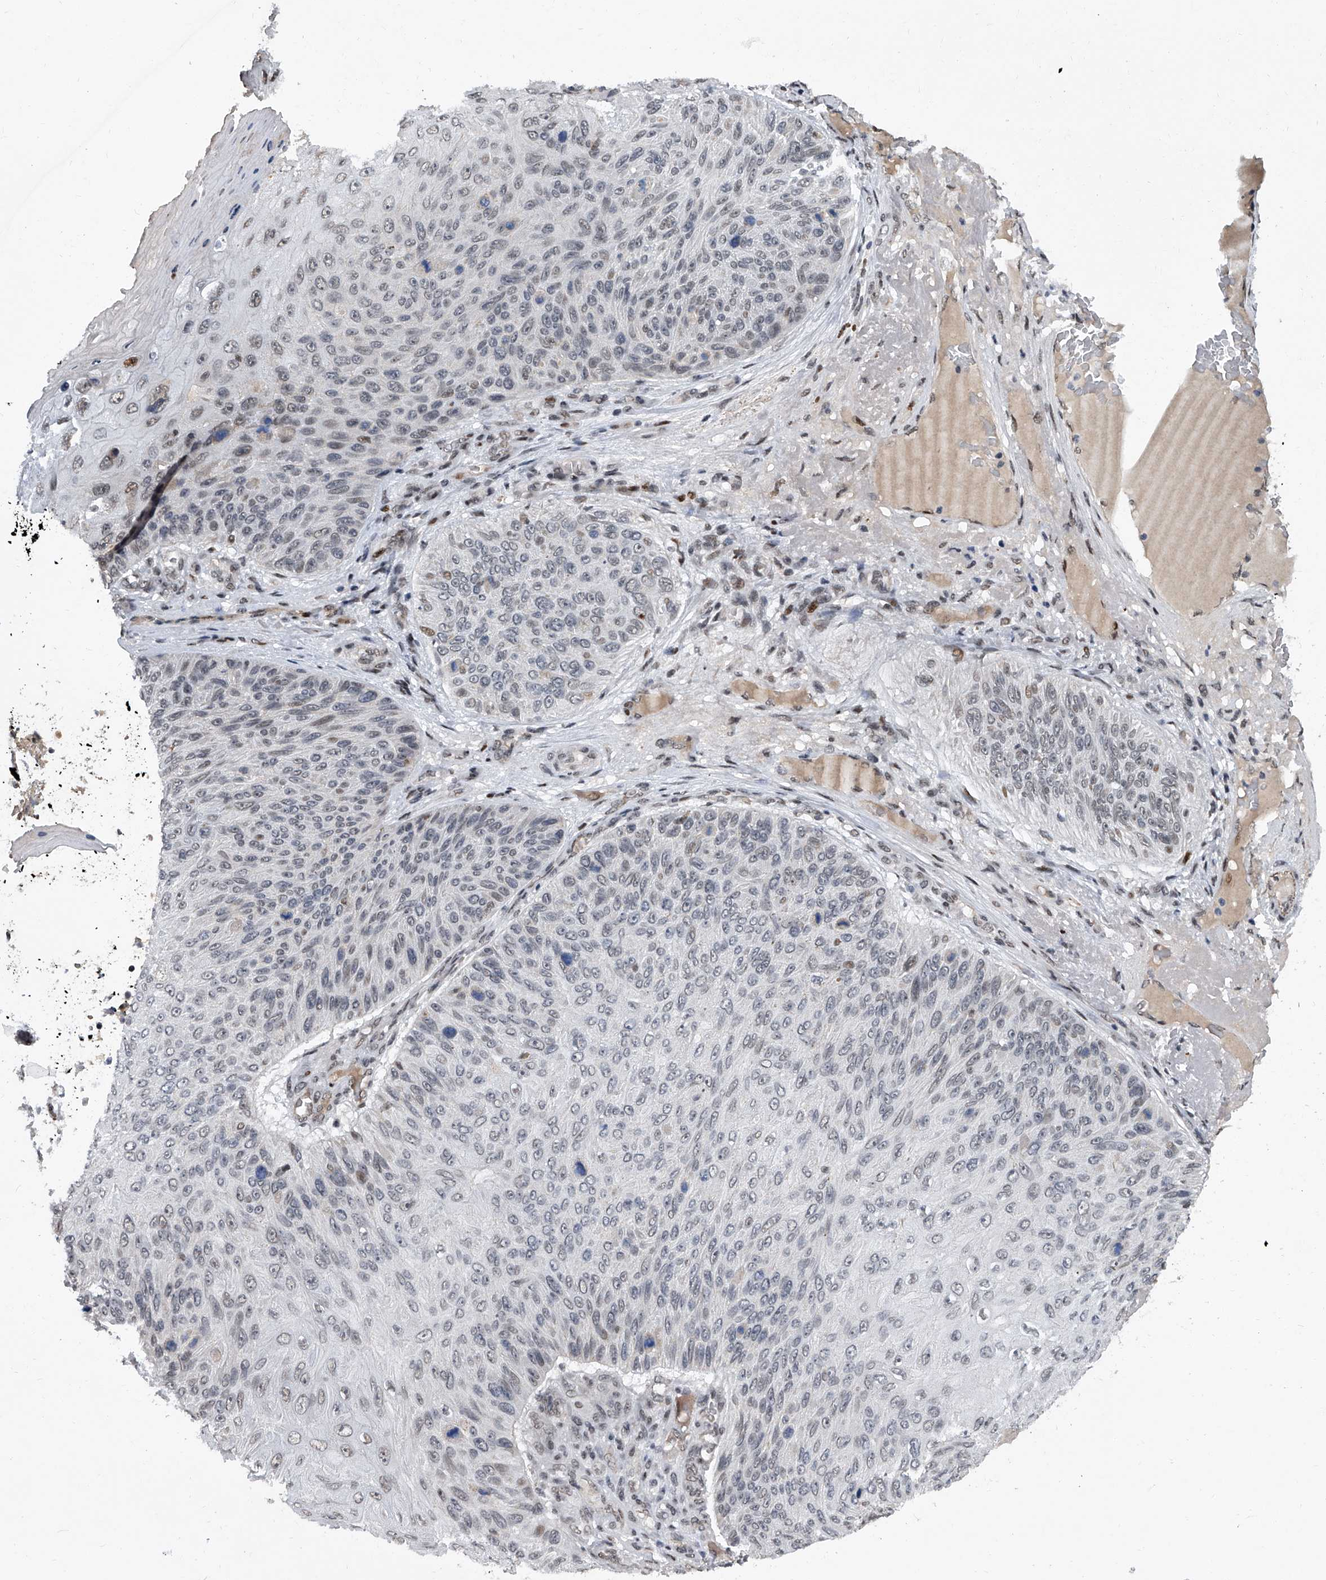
{"staining": {"intensity": "negative", "quantity": "none", "location": "none"}, "tissue": "skin cancer", "cell_type": "Tumor cells", "image_type": "cancer", "snomed": [{"axis": "morphology", "description": "Squamous cell carcinoma, NOS"}, {"axis": "topography", "description": "Skin"}], "caption": "Immunohistochemistry (IHC) of skin cancer displays no staining in tumor cells.", "gene": "ZNF426", "patient": {"sex": "female", "age": 88}}